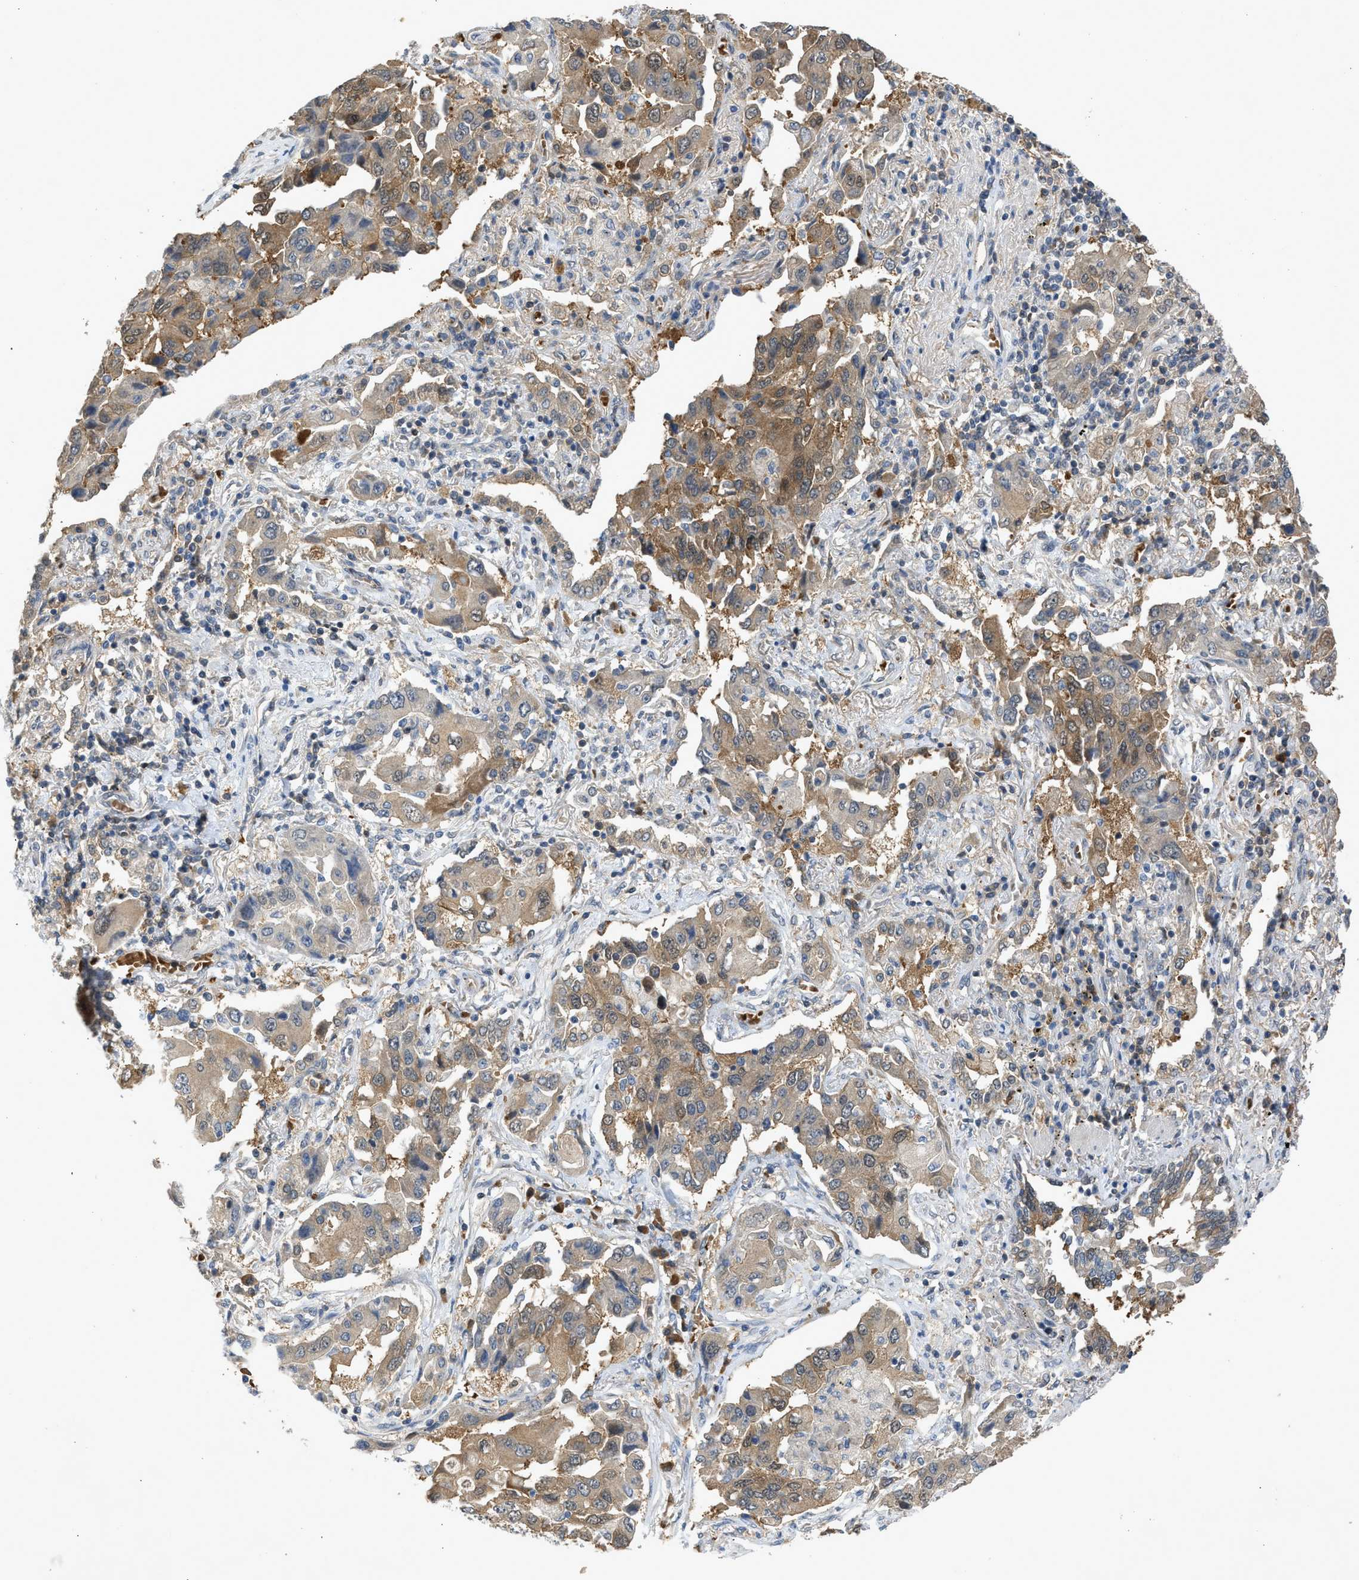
{"staining": {"intensity": "moderate", "quantity": ">75%", "location": "cytoplasmic/membranous"}, "tissue": "lung cancer", "cell_type": "Tumor cells", "image_type": "cancer", "snomed": [{"axis": "morphology", "description": "Adenocarcinoma, NOS"}, {"axis": "topography", "description": "Lung"}], "caption": "Immunohistochemical staining of human adenocarcinoma (lung) shows medium levels of moderate cytoplasmic/membranous staining in approximately >75% of tumor cells.", "gene": "MAPK7", "patient": {"sex": "female", "age": 65}}